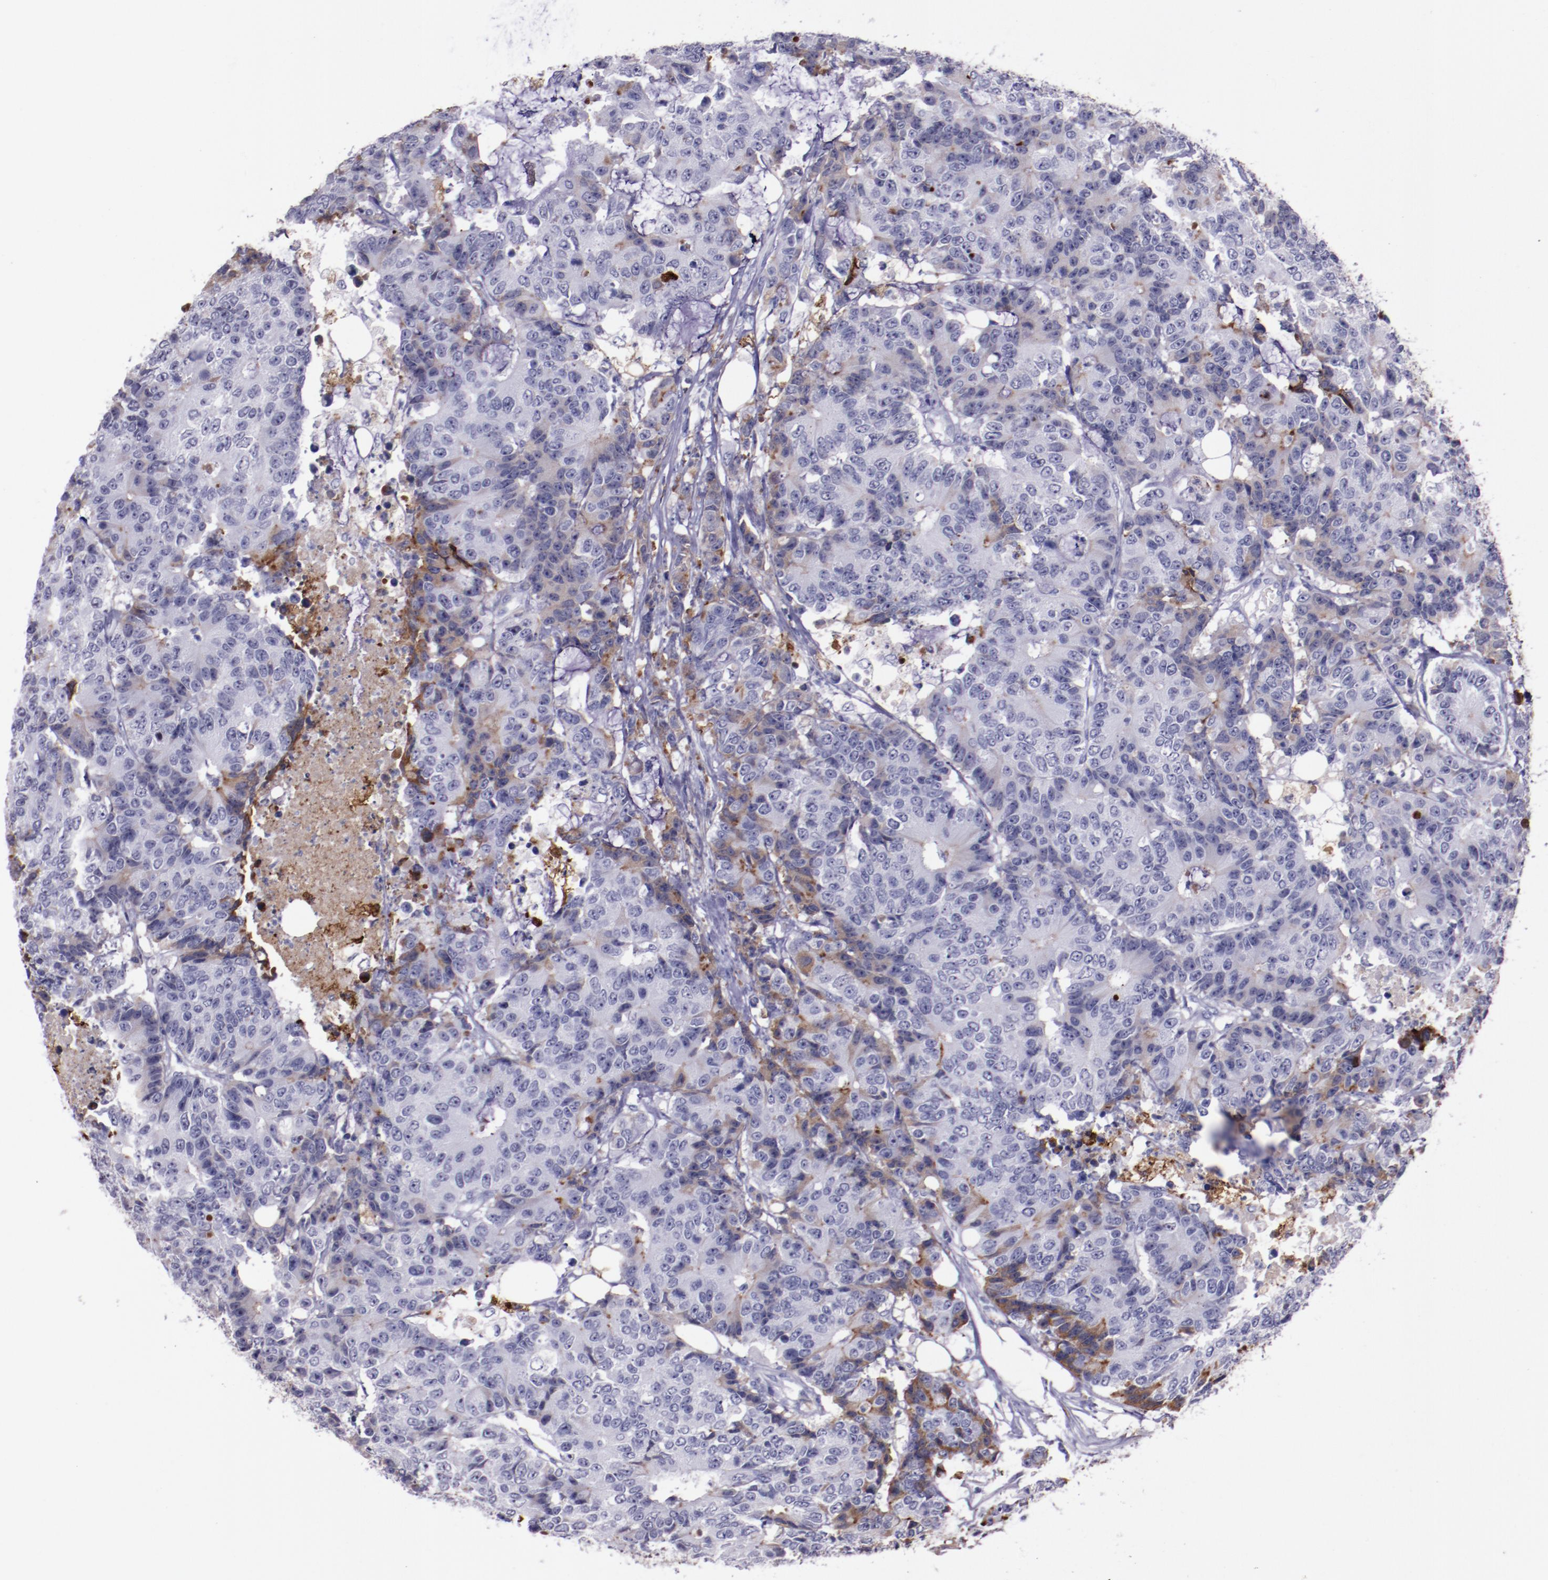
{"staining": {"intensity": "weak", "quantity": "<25%", "location": "cytoplasmic/membranous"}, "tissue": "colorectal cancer", "cell_type": "Tumor cells", "image_type": "cancer", "snomed": [{"axis": "morphology", "description": "Adenocarcinoma, NOS"}, {"axis": "topography", "description": "Colon"}], "caption": "DAB immunohistochemical staining of adenocarcinoma (colorectal) demonstrates no significant staining in tumor cells.", "gene": "APOH", "patient": {"sex": "female", "age": 86}}